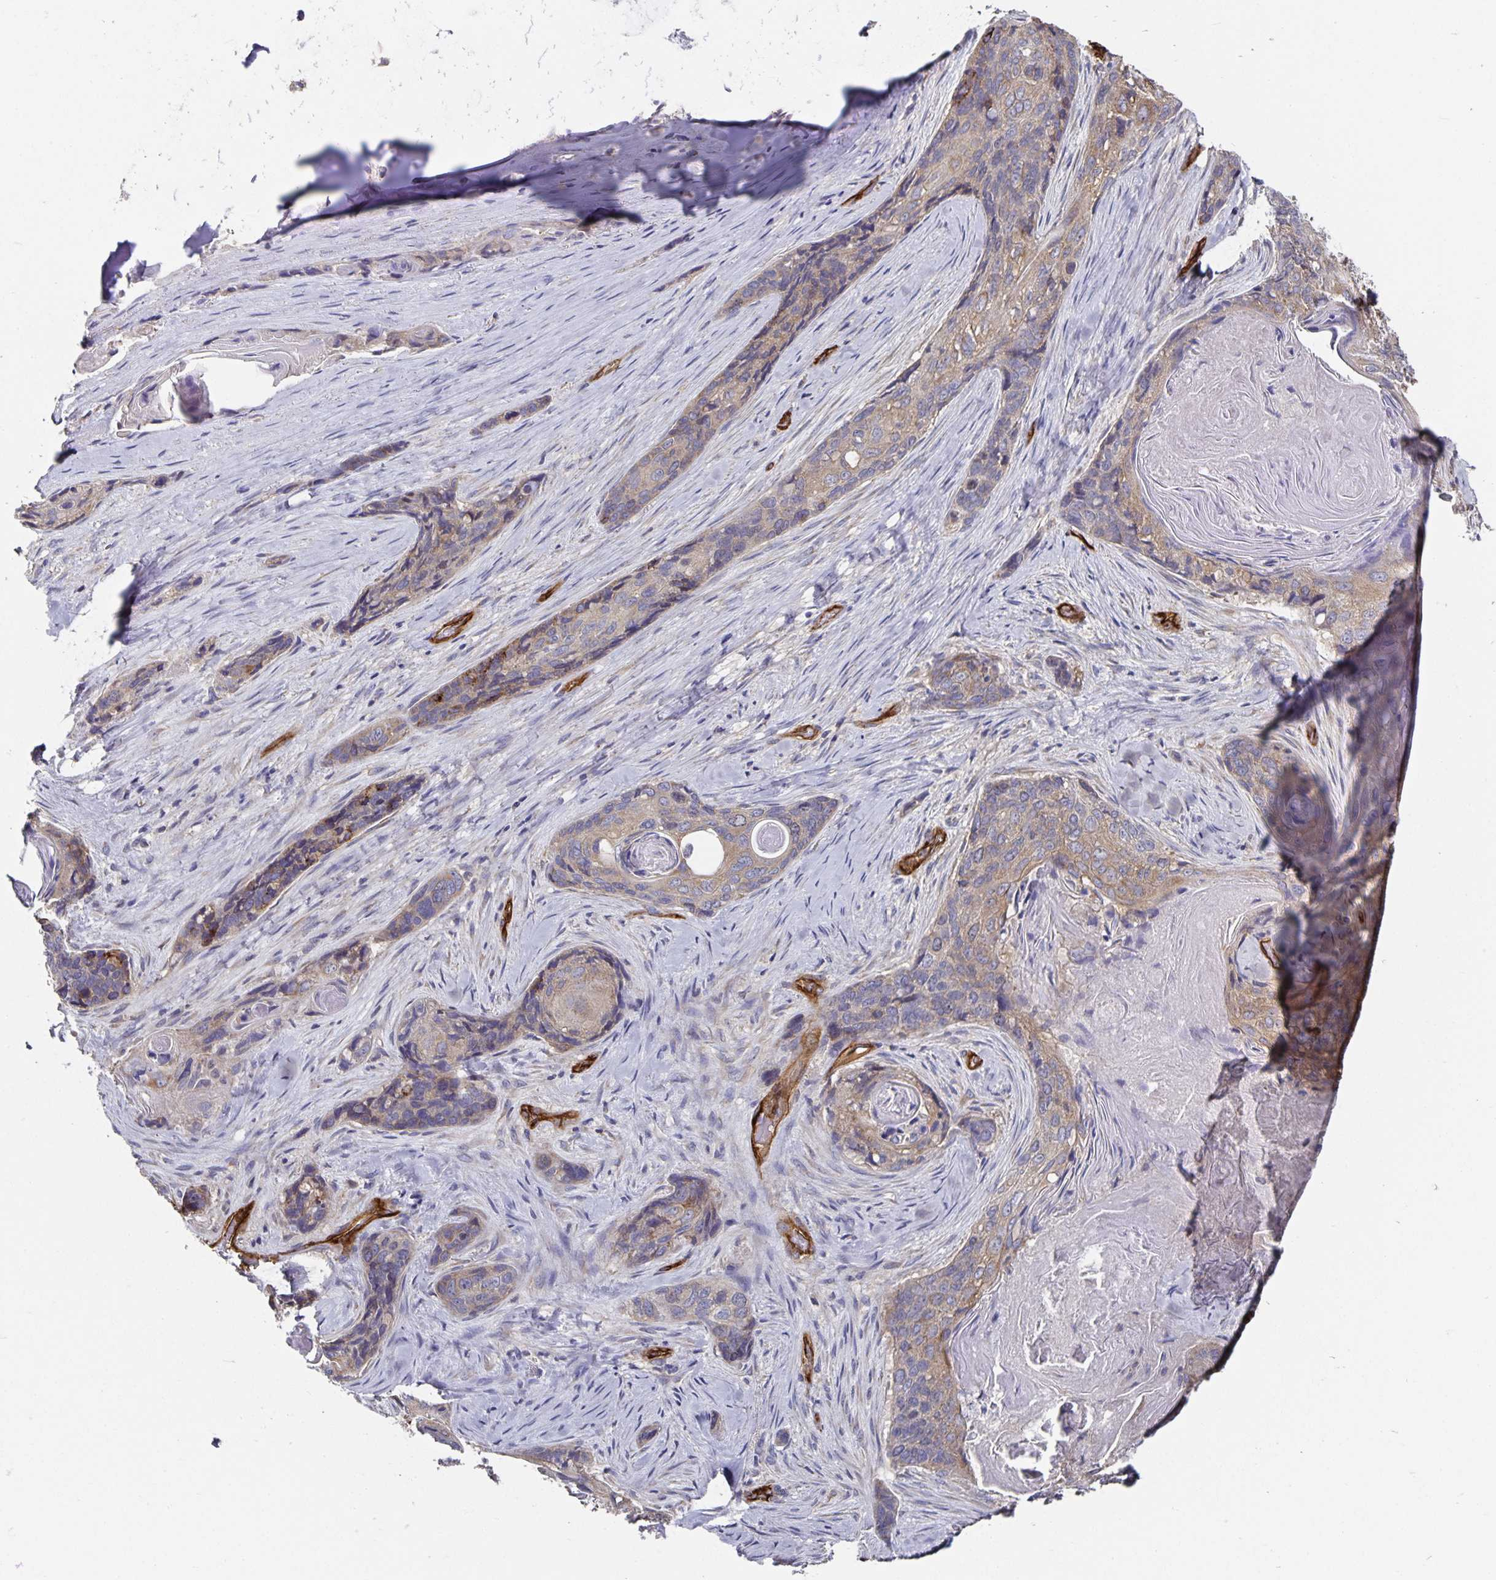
{"staining": {"intensity": "negative", "quantity": "none", "location": "none"}, "tissue": "lung cancer", "cell_type": "Tumor cells", "image_type": "cancer", "snomed": [{"axis": "morphology", "description": "Squamous cell carcinoma, NOS"}, {"axis": "morphology", "description": "Squamous cell carcinoma, metastatic, NOS"}, {"axis": "topography", "description": "Lymph node"}, {"axis": "topography", "description": "Lung"}], "caption": "An image of lung cancer (squamous cell carcinoma) stained for a protein reveals no brown staining in tumor cells.", "gene": "PODXL", "patient": {"sex": "male", "age": 41}}